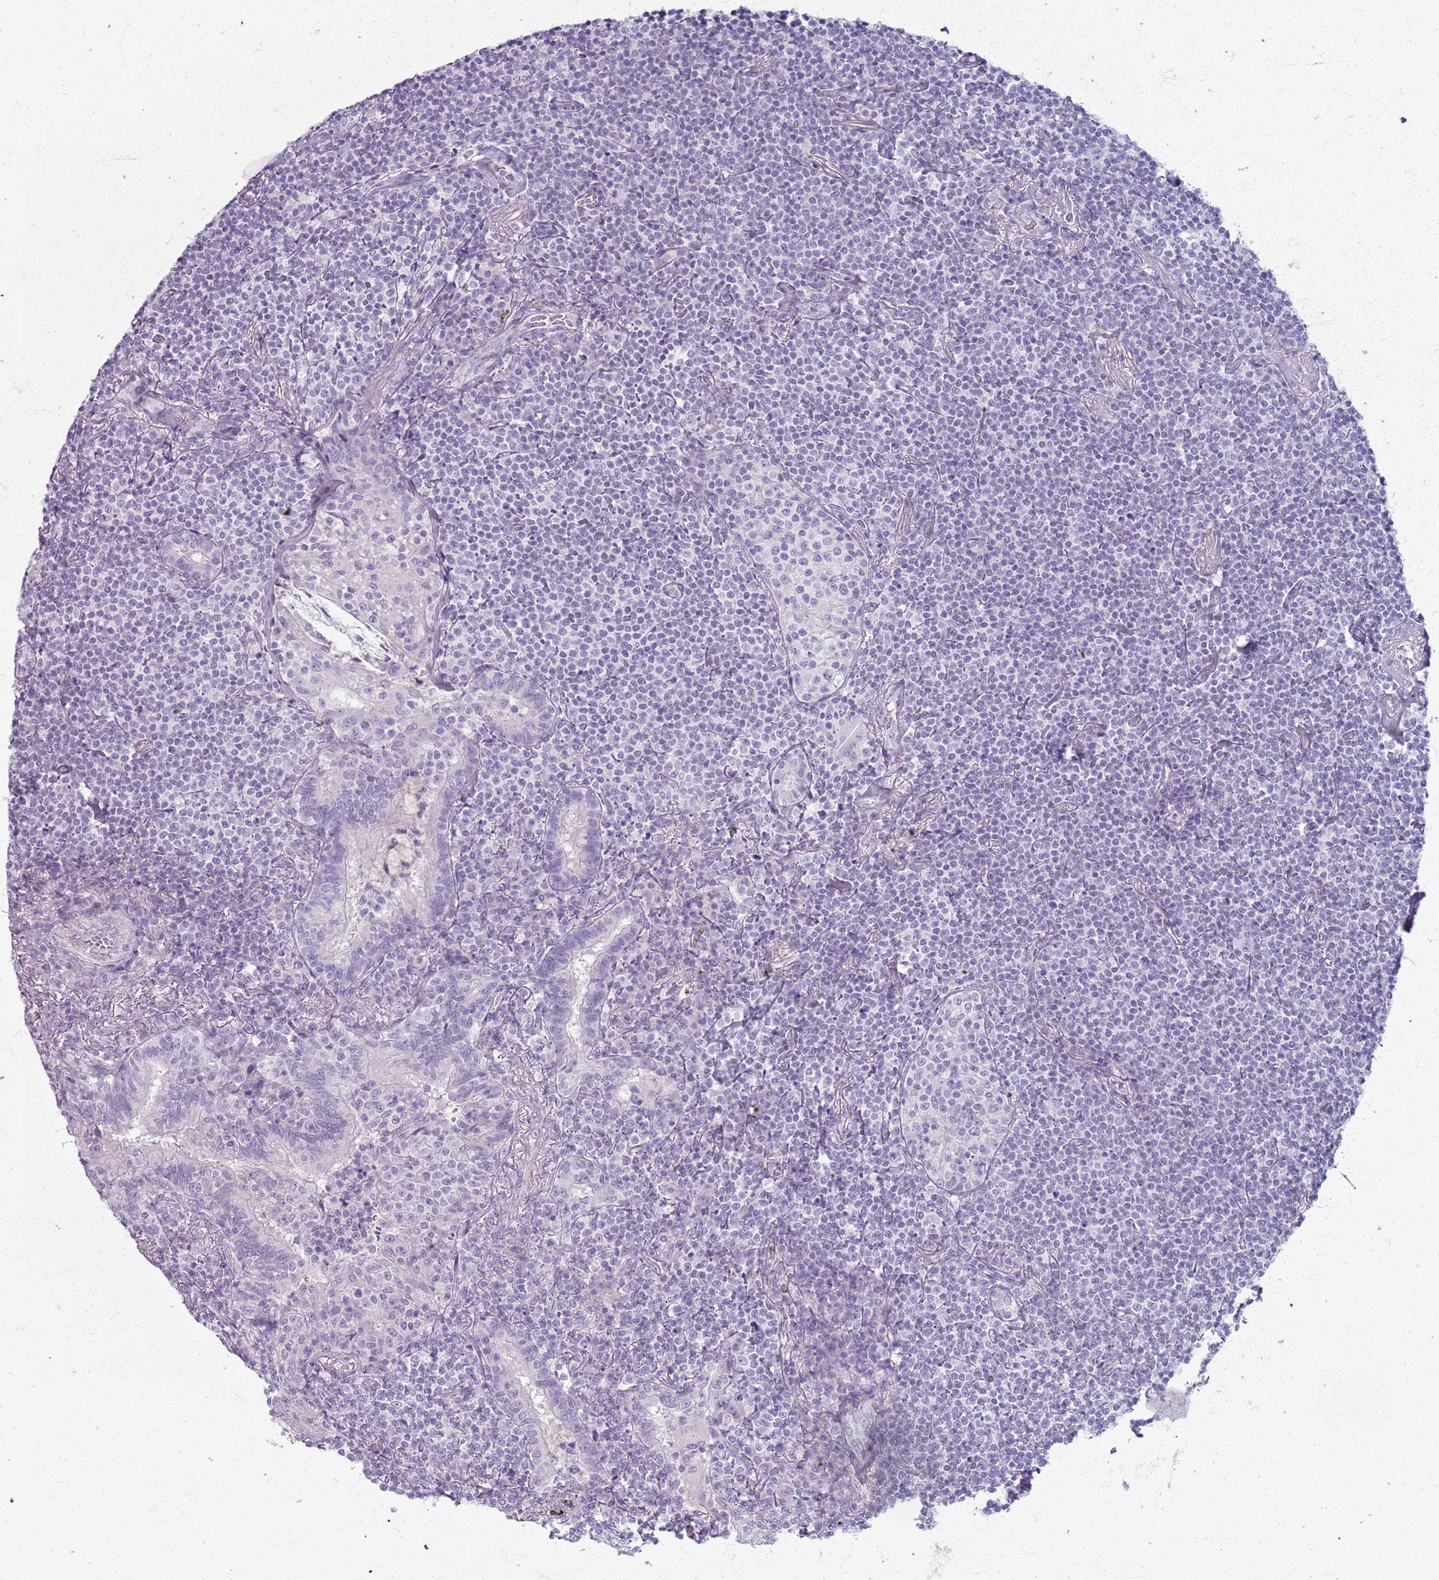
{"staining": {"intensity": "negative", "quantity": "none", "location": "none"}, "tissue": "lymphoma", "cell_type": "Tumor cells", "image_type": "cancer", "snomed": [{"axis": "morphology", "description": "Malignant lymphoma, non-Hodgkin's type, Low grade"}, {"axis": "topography", "description": "Lung"}], "caption": "High power microscopy histopathology image of an IHC photomicrograph of malignant lymphoma, non-Hodgkin's type (low-grade), revealing no significant staining in tumor cells.", "gene": "CSRP3", "patient": {"sex": "female", "age": 71}}